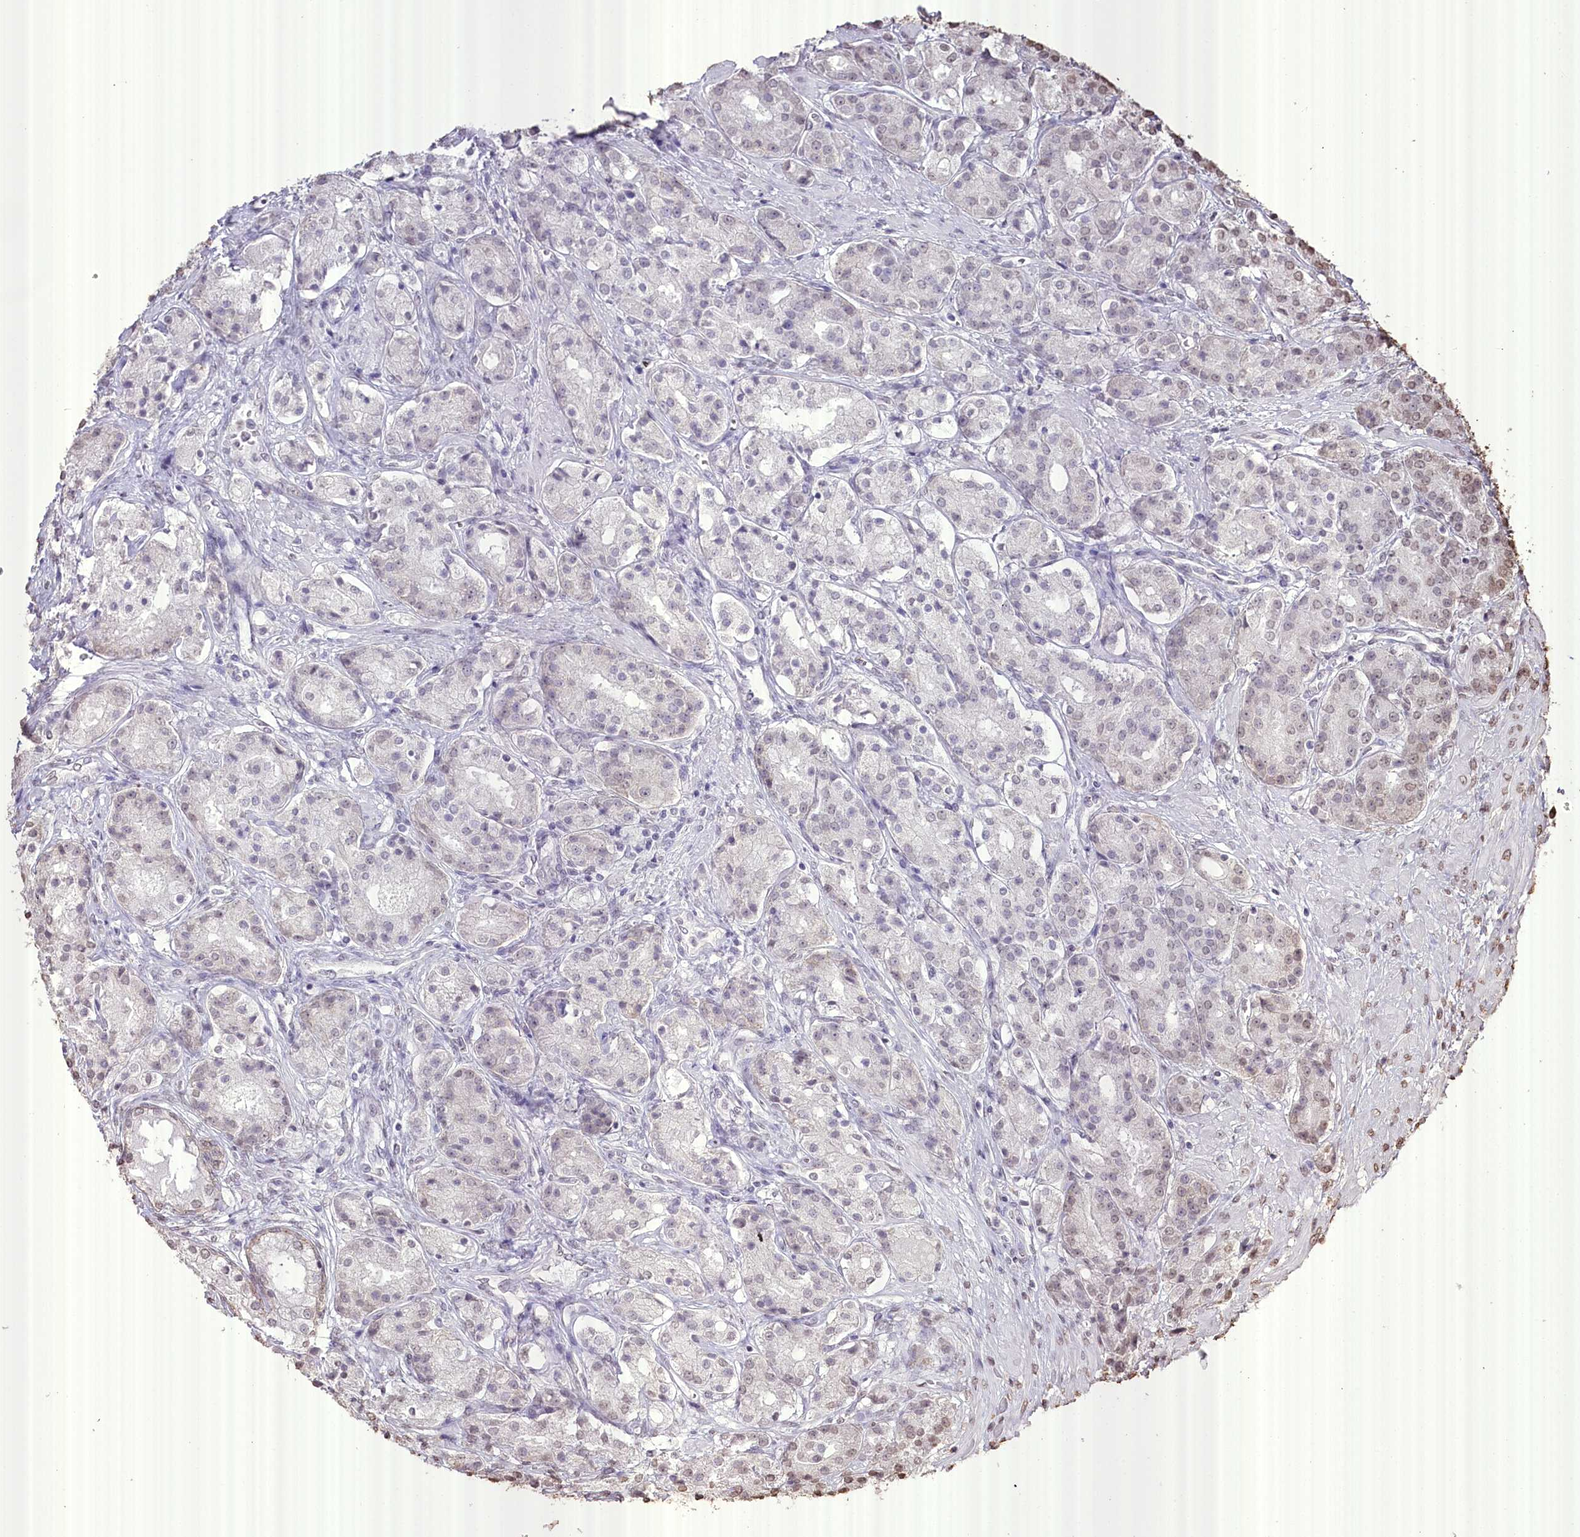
{"staining": {"intensity": "negative", "quantity": "none", "location": "none"}, "tissue": "prostate cancer", "cell_type": "Tumor cells", "image_type": "cancer", "snomed": [{"axis": "morphology", "description": "Adenocarcinoma, High grade"}, {"axis": "topography", "description": "Prostate"}], "caption": "The immunohistochemistry photomicrograph has no significant staining in tumor cells of prostate cancer (adenocarcinoma (high-grade)) tissue.", "gene": "SLC39A10", "patient": {"sex": "male", "age": 60}}